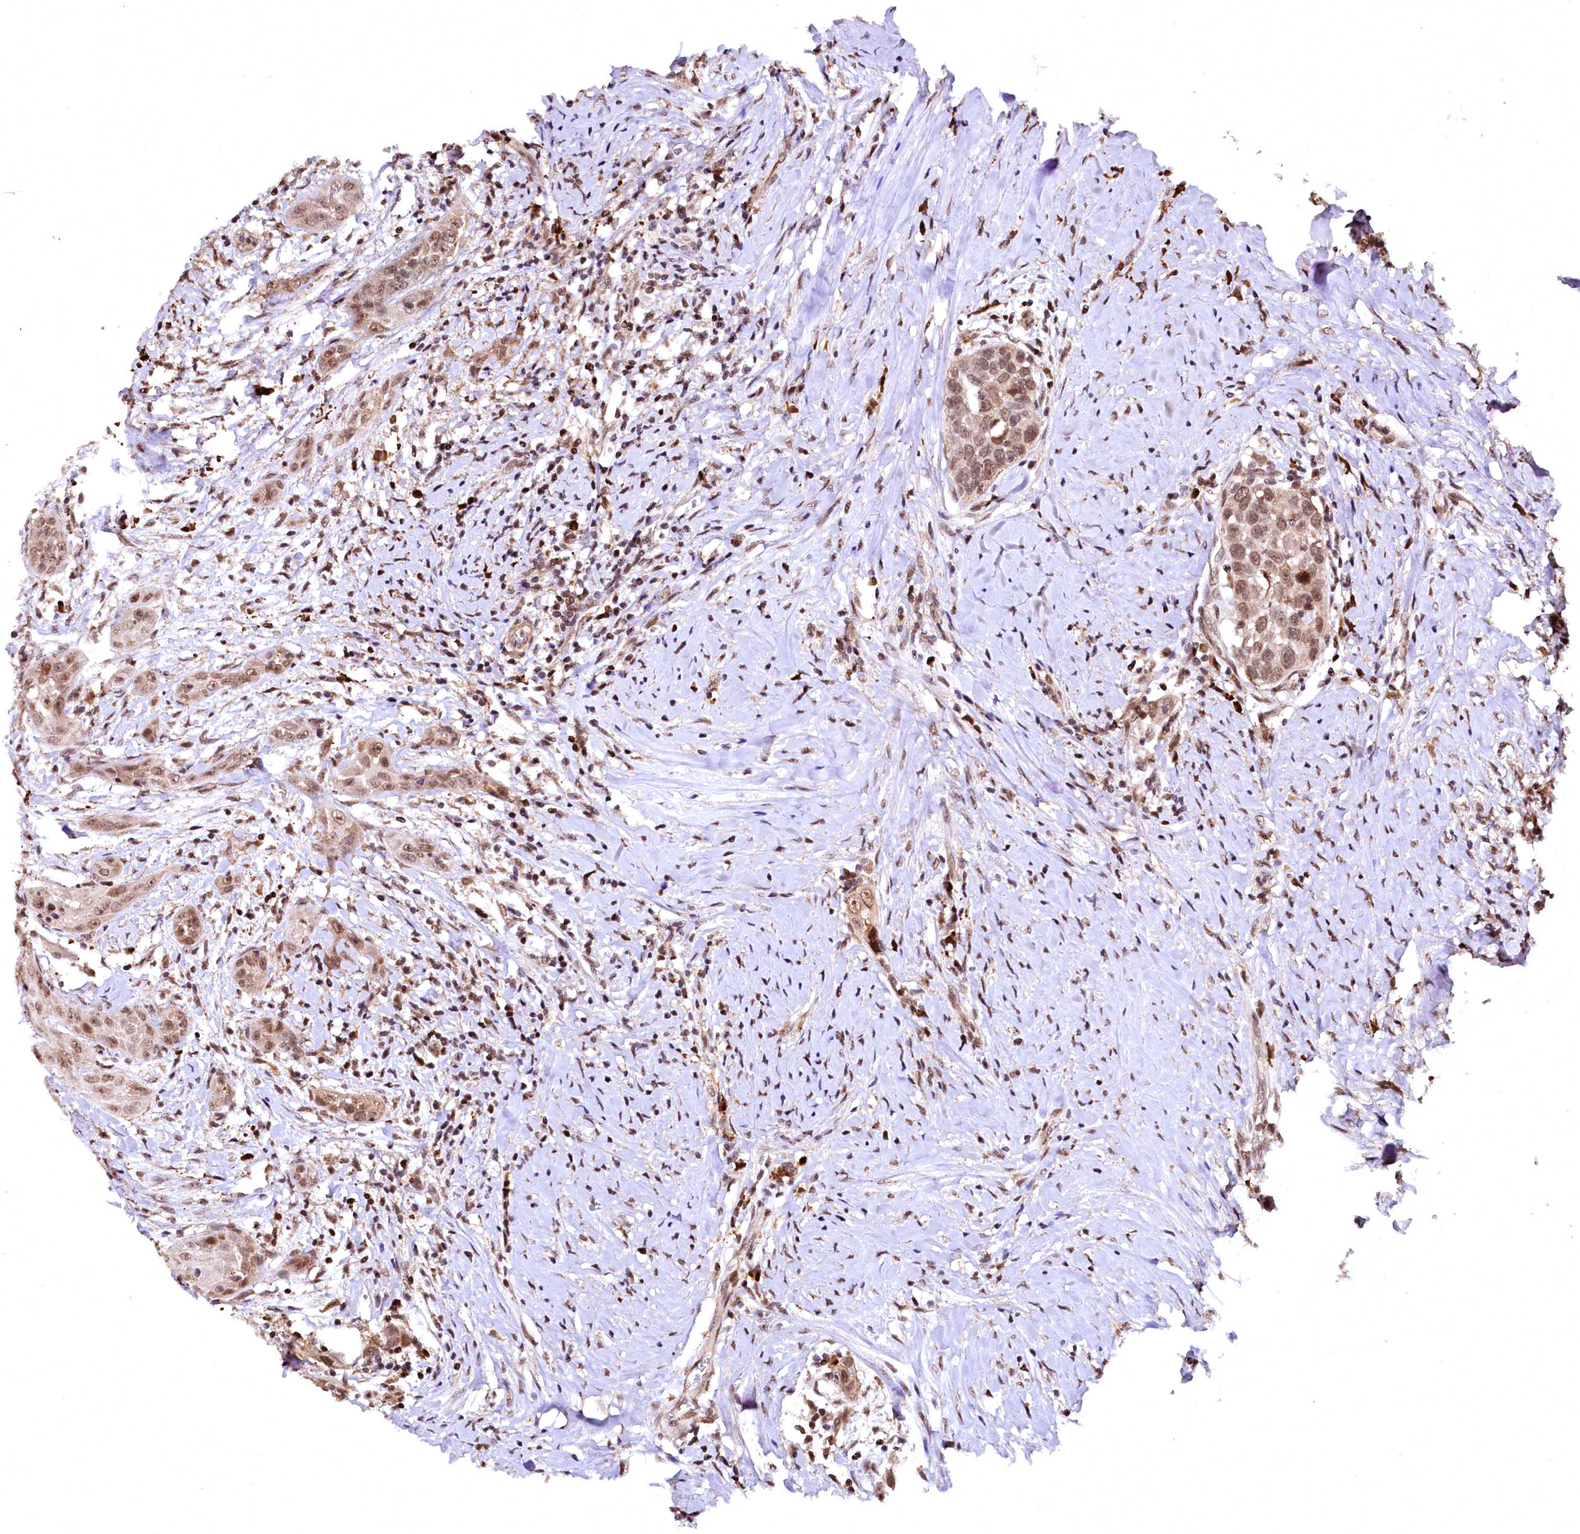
{"staining": {"intensity": "moderate", "quantity": ">75%", "location": "nuclear"}, "tissue": "head and neck cancer", "cell_type": "Tumor cells", "image_type": "cancer", "snomed": [{"axis": "morphology", "description": "Squamous cell carcinoma, NOS"}, {"axis": "topography", "description": "Oral tissue"}, {"axis": "topography", "description": "Head-Neck"}], "caption": "Human squamous cell carcinoma (head and neck) stained for a protein (brown) reveals moderate nuclear positive expression in approximately >75% of tumor cells.", "gene": "PDS5B", "patient": {"sex": "female", "age": 50}}